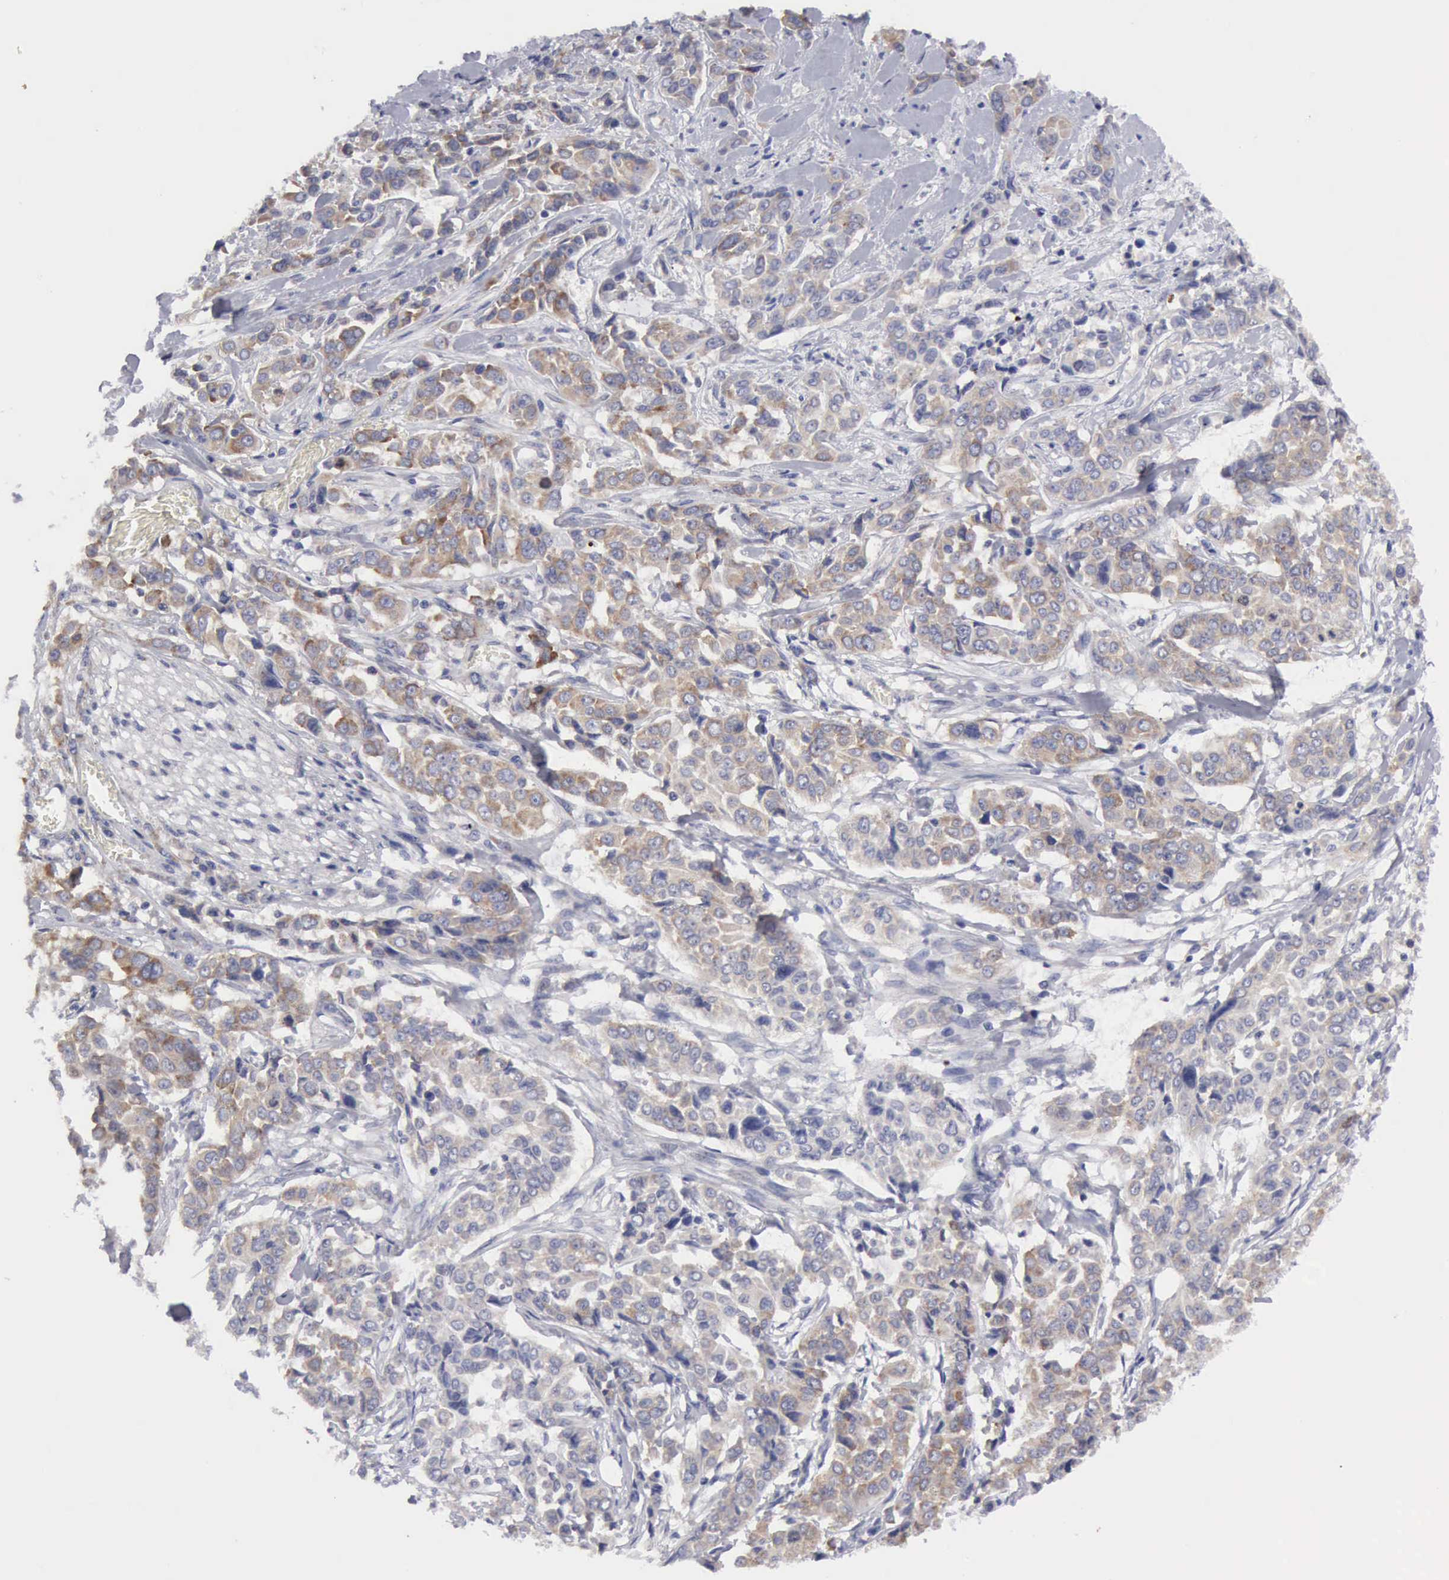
{"staining": {"intensity": "moderate", "quantity": "<25%", "location": "cytoplasmic/membranous"}, "tissue": "pancreatic cancer", "cell_type": "Tumor cells", "image_type": "cancer", "snomed": [{"axis": "morphology", "description": "Adenocarcinoma, NOS"}, {"axis": "topography", "description": "Pancreas"}], "caption": "Immunohistochemical staining of human pancreatic adenocarcinoma reveals moderate cytoplasmic/membranous protein positivity in about <25% of tumor cells.", "gene": "TXLNG", "patient": {"sex": "female", "age": 52}}